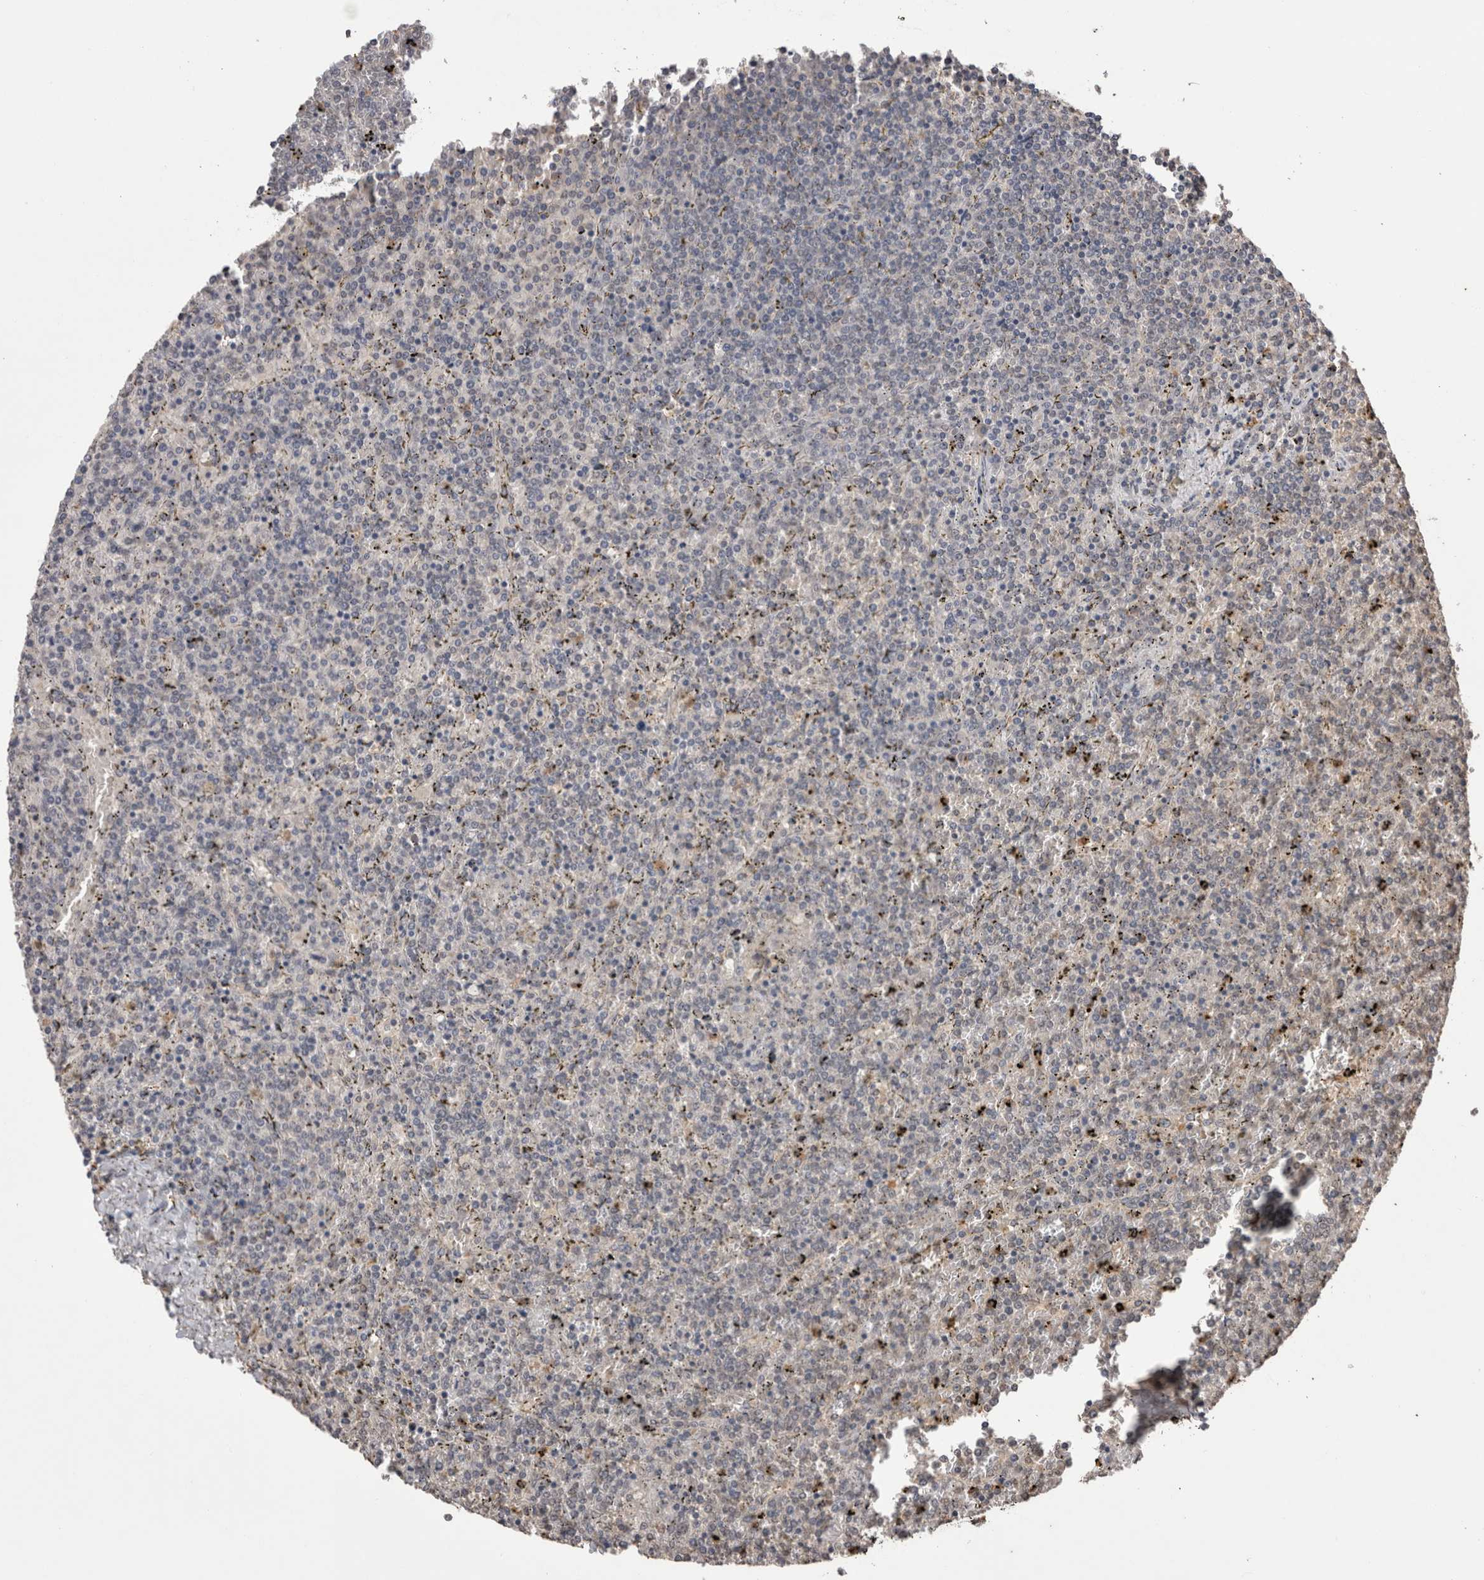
{"staining": {"intensity": "negative", "quantity": "none", "location": "none"}, "tissue": "lymphoma", "cell_type": "Tumor cells", "image_type": "cancer", "snomed": [{"axis": "morphology", "description": "Malignant lymphoma, non-Hodgkin's type, Low grade"}, {"axis": "topography", "description": "Spleen"}], "caption": "Immunohistochemistry micrograph of neoplastic tissue: human lymphoma stained with DAB exhibits no significant protein positivity in tumor cells. (DAB (3,3'-diaminobenzidine) IHC with hematoxylin counter stain).", "gene": "GRK5", "patient": {"sex": "female", "age": 19}}